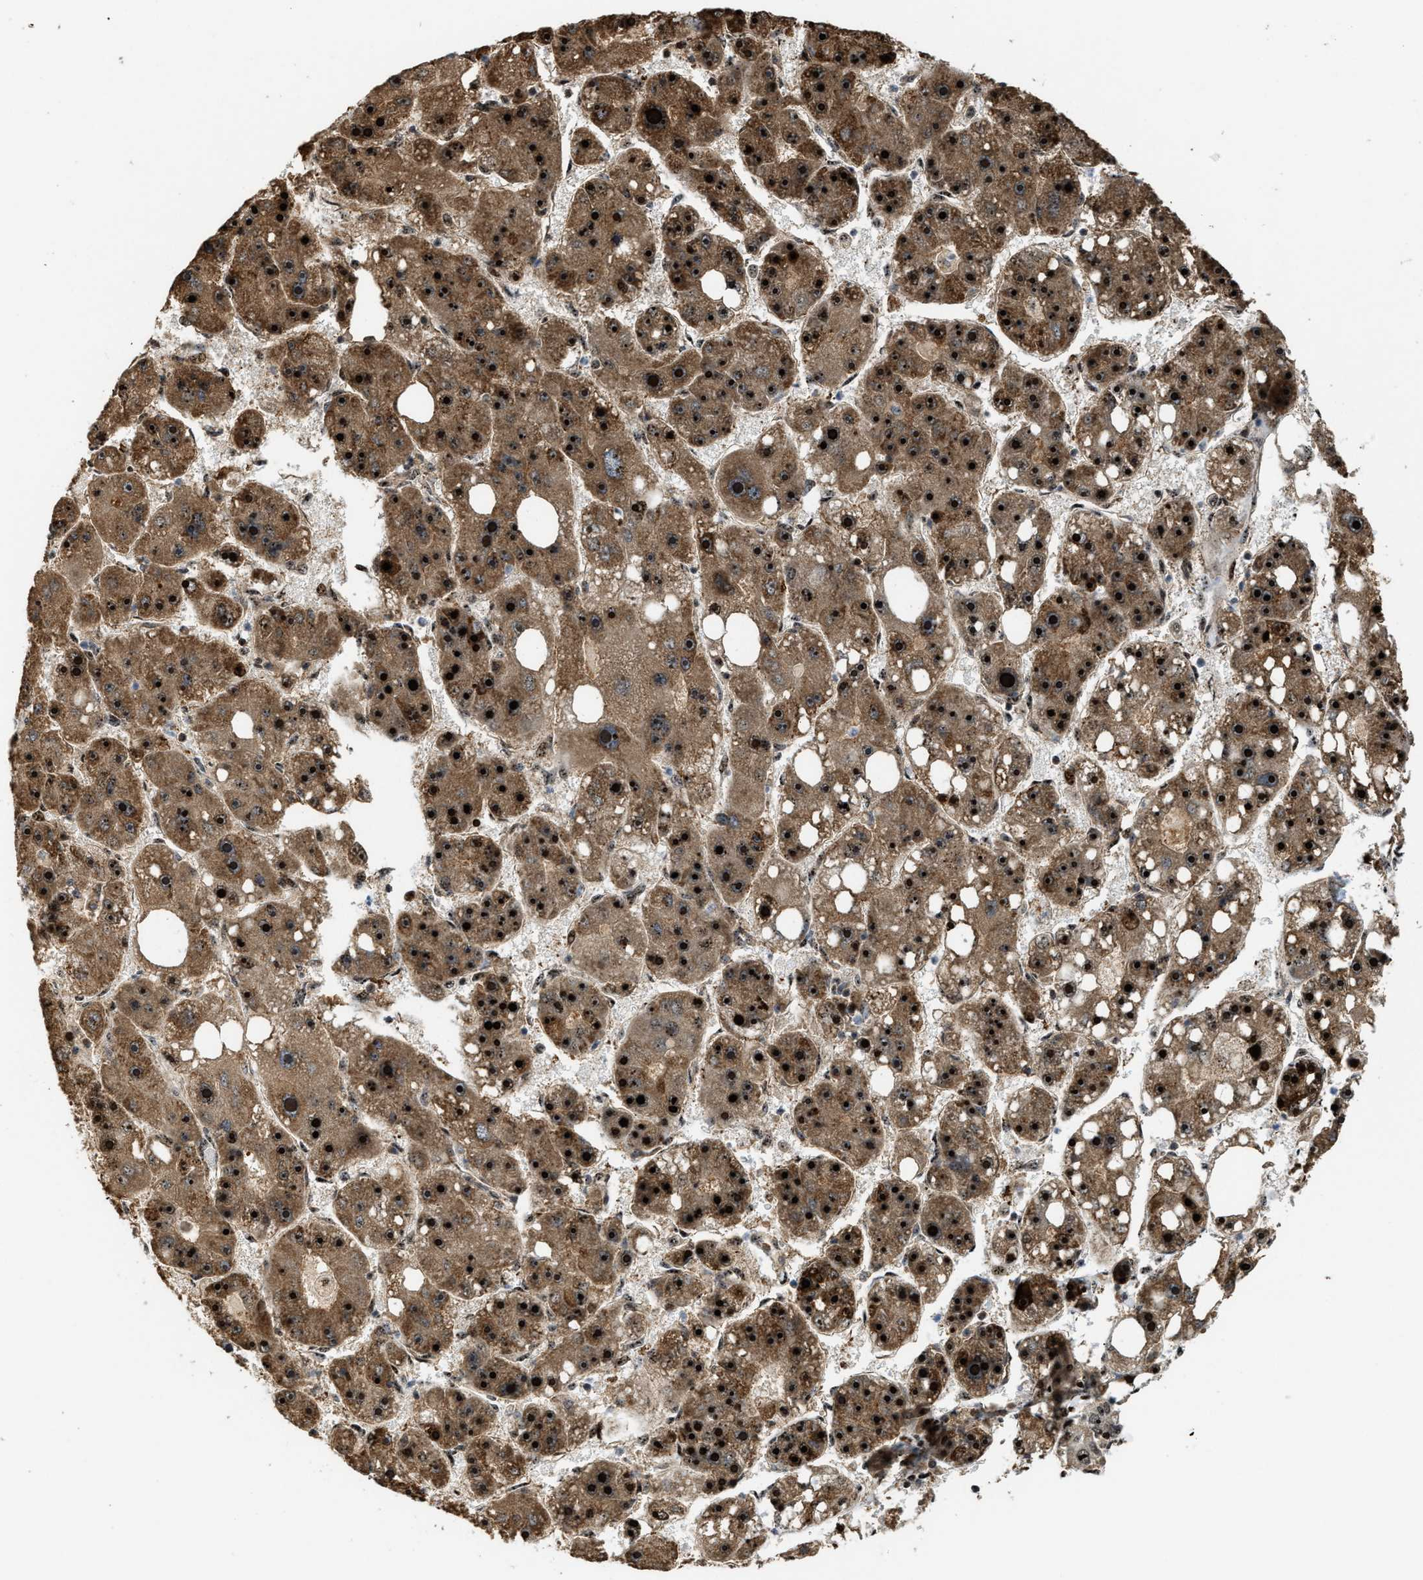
{"staining": {"intensity": "strong", "quantity": ">75%", "location": "cytoplasmic/membranous,nuclear"}, "tissue": "liver cancer", "cell_type": "Tumor cells", "image_type": "cancer", "snomed": [{"axis": "morphology", "description": "Carcinoma, Hepatocellular, NOS"}, {"axis": "topography", "description": "Liver"}], "caption": "Protein staining demonstrates strong cytoplasmic/membranous and nuclear expression in about >75% of tumor cells in liver hepatocellular carcinoma.", "gene": "ZNF687", "patient": {"sex": "female", "age": 61}}